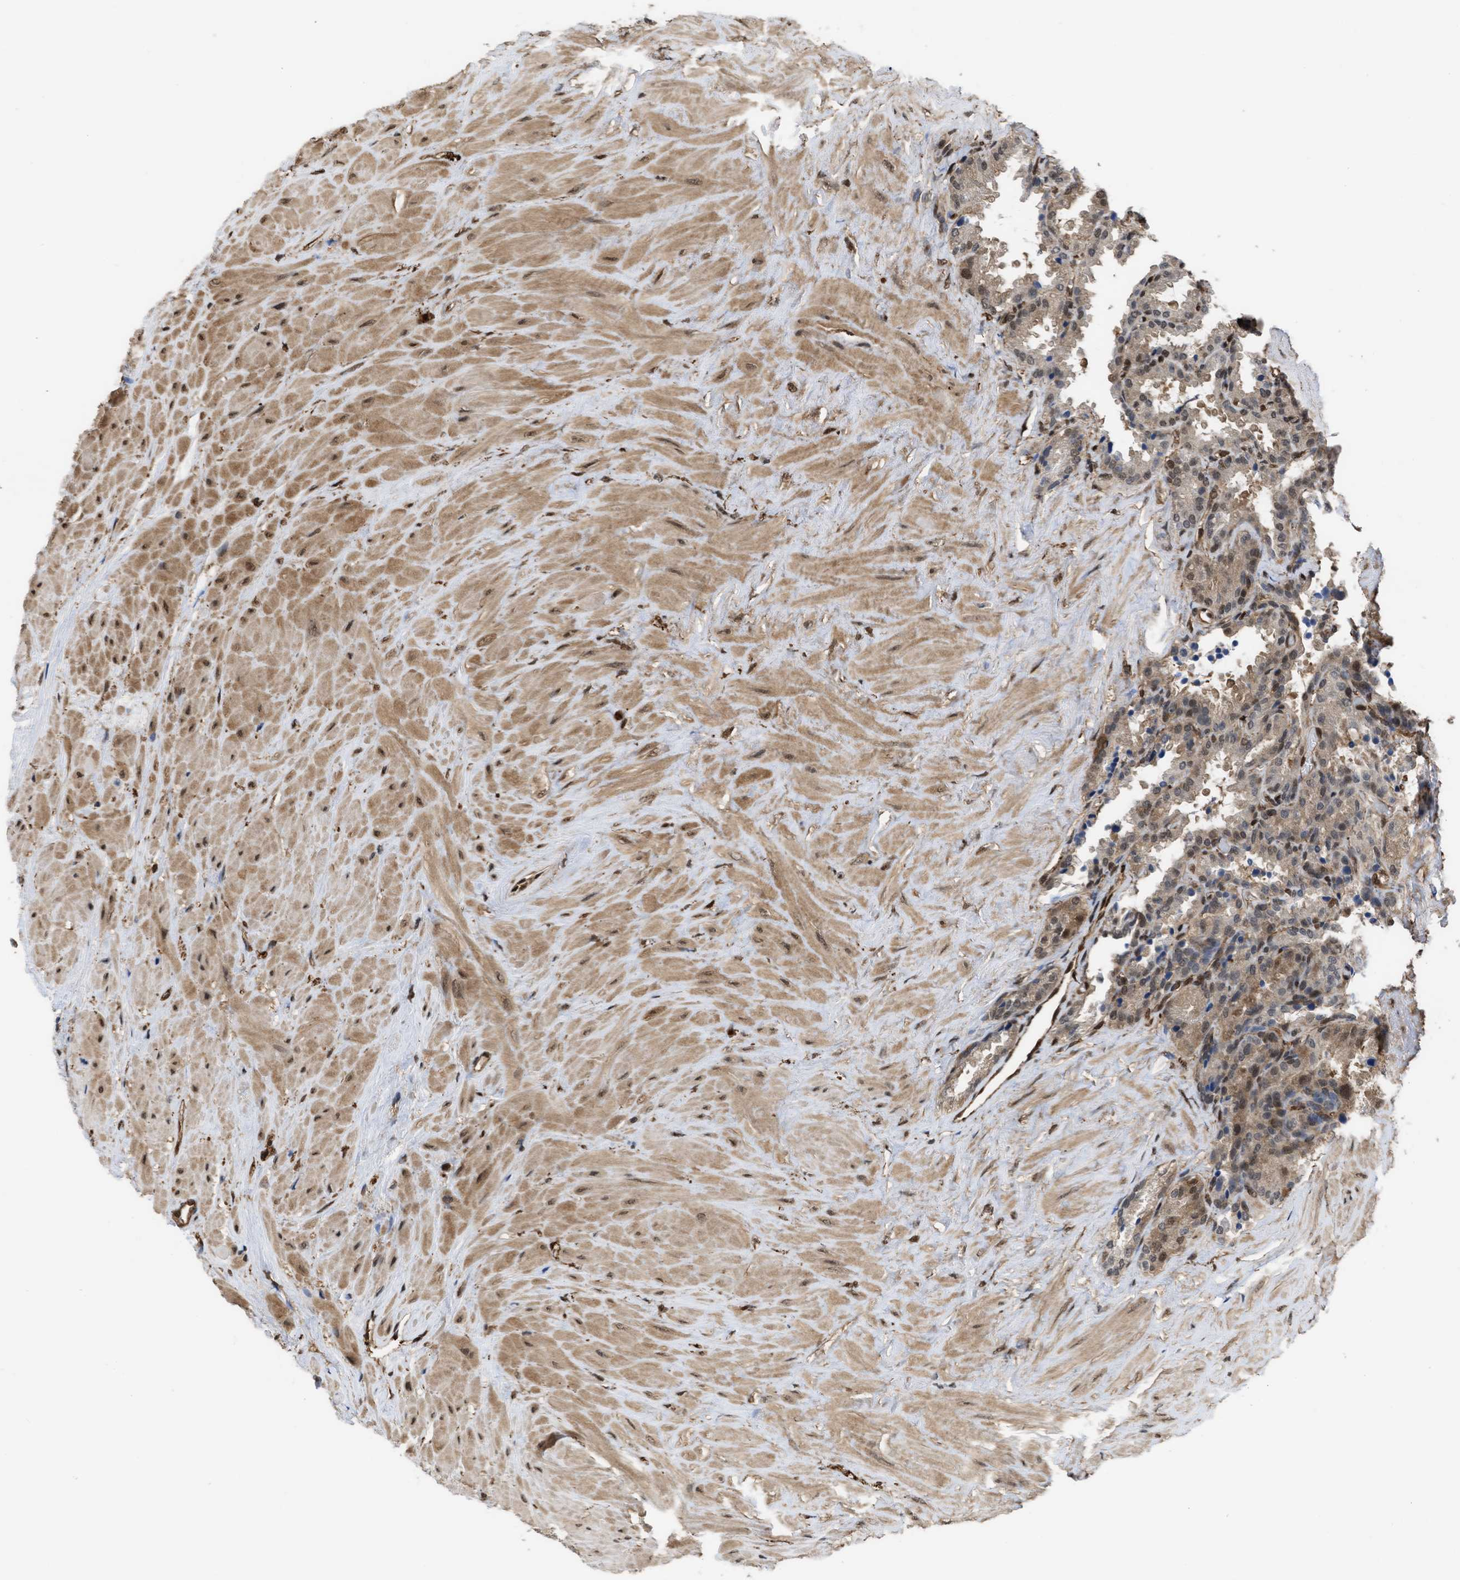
{"staining": {"intensity": "moderate", "quantity": ">75%", "location": "cytoplasmic/membranous,nuclear"}, "tissue": "seminal vesicle", "cell_type": "Glandular cells", "image_type": "normal", "snomed": [{"axis": "morphology", "description": "Normal tissue, NOS"}, {"axis": "topography", "description": "Seminal veicle"}], "caption": "Protein staining displays moderate cytoplasmic/membranous,nuclear positivity in approximately >75% of glandular cells in unremarkable seminal vesicle. (brown staining indicates protein expression, while blue staining denotes nuclei).", "gene": "YWHAG", "patient": {"sex": "male", "age": 46}}